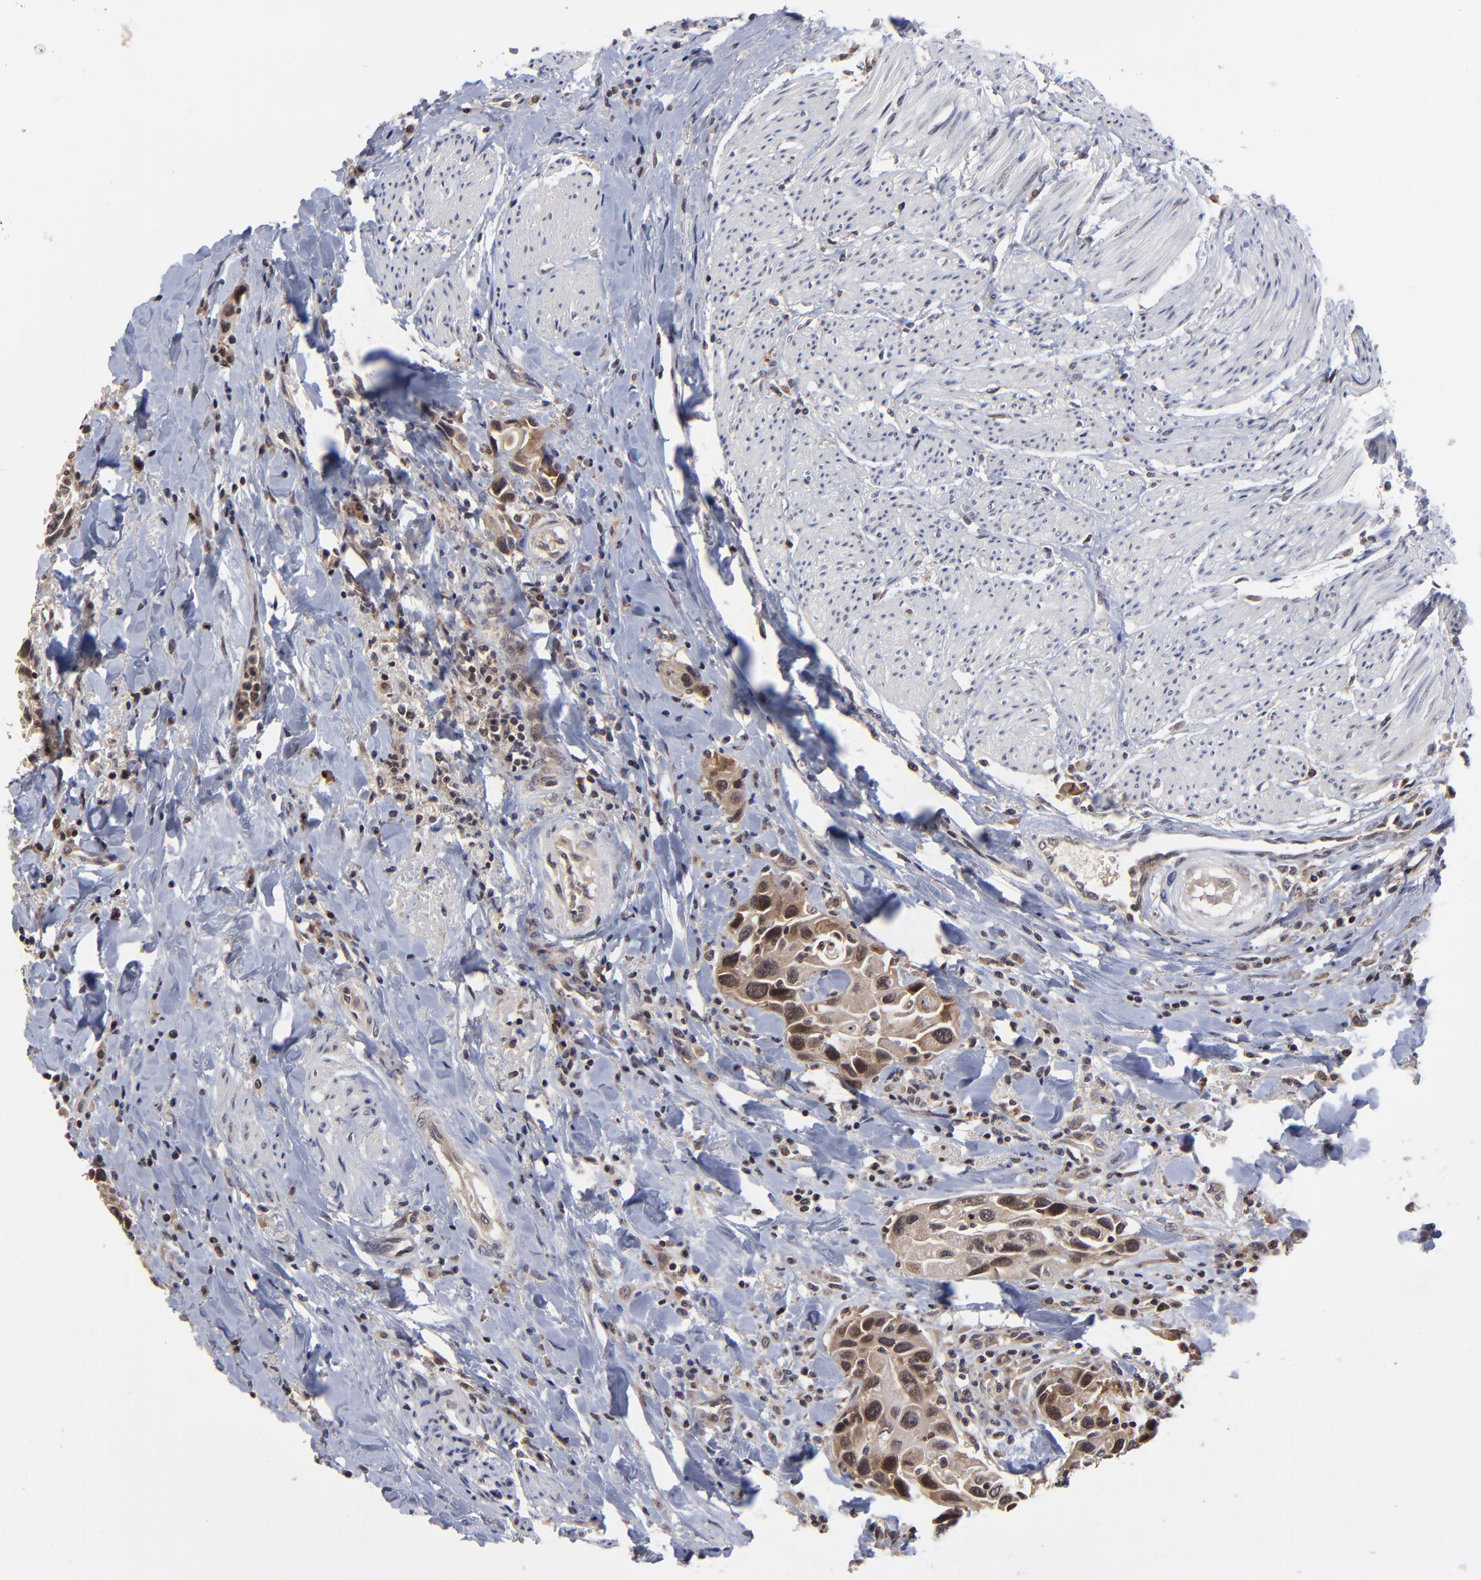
{"staining": {"intensity": "strong", "quantity": ">75%", "location": "cytoplasmic/membranous,nuclear"}, "tissue": "urothelial cancer", "cell_type": "Tumor cells", "image_type": "cancer", "snomed": [{"axis": "morphology", "description": "Urothelial carcinoma, High grade"}, {"axis": "topography", "description": "Urinary bladder"}], "caption": "High-grade urothelial carcinoma tissue exhibits strong cytoplasmic/membranous and nuclear staining in approximately >75% of tumor cells, visualized by immunohistochemistry. (Brightfield microscopy of DAB IHC at high magnification).", "gene": "UBE2L6", "patient": {"sex": "male", "age": 66}}